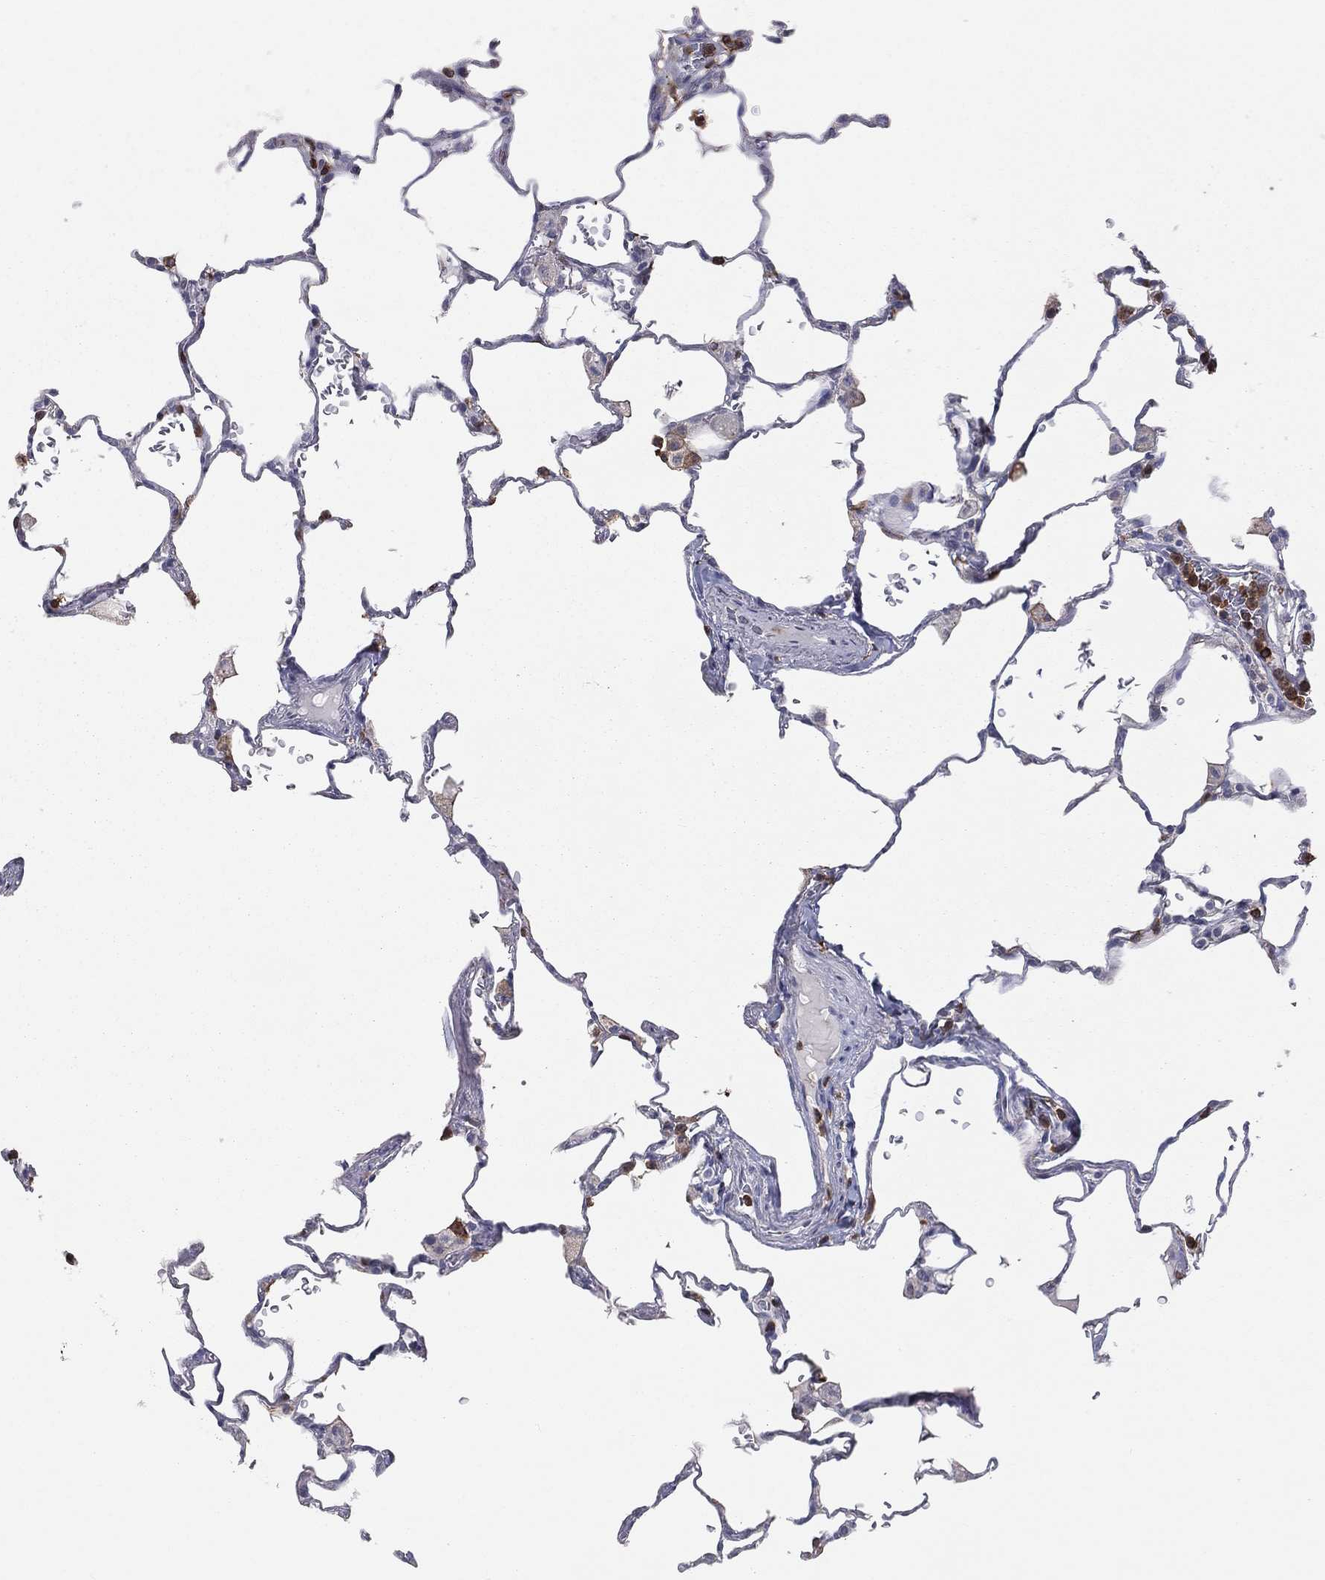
{"staining": {"intensity": "negative", "quantity": "none", "location": "none"}, "tissue": "lung", "cell_type": "Alveolar cells", "image_type": "normal", "snomed": [{"axis": "morphology", "description": "Normal tissue, NOS"}, {"axis": "morphology", "description": "Adenocarcinoma, metastatic, NOS"}, {"axis": "topography", "description": "Lung"}], "caption": "An IHC histopathology image of unremarkable lung is shown. There is no staining in alveolar cells of lung. (DAB immunohistochemistry (IHC) visualized using brightfield microscopy, high magnification).", "gene": "PSTPIP1", "patient": {"sex": "male", "age": 45}}